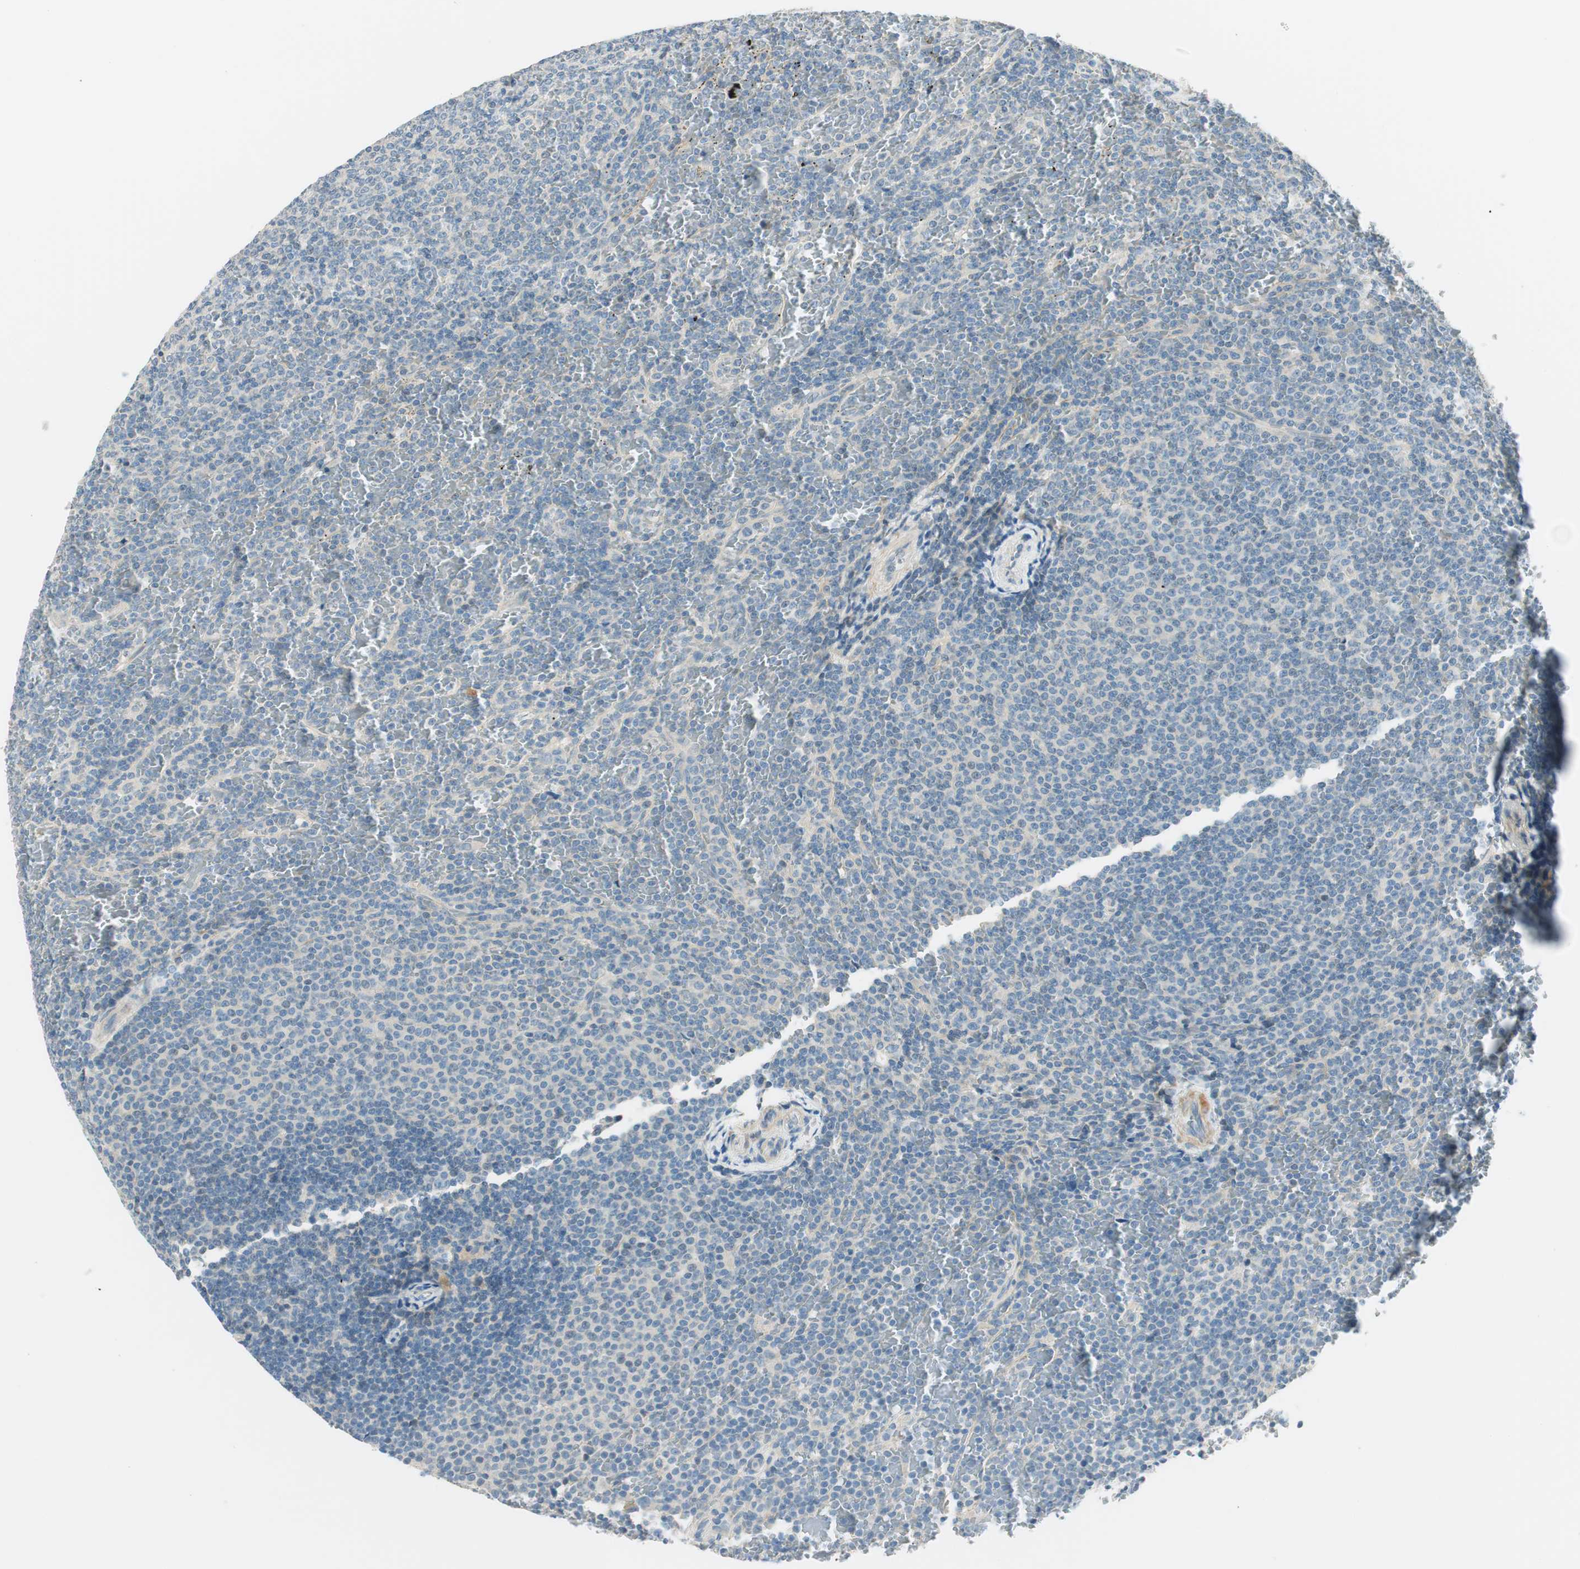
{"staining": {"intensity": "negative", "quantity": "none", "location": "none"}, "tissue": "lymphoma", "cell_type": "Tumor cells", "image_type": "cancer", "snomed": [{"axis": "morphology", "description": "Malignant lymphoma, non-Hodgkin's type, Low grade"}, {"axis": "topography", "description": "Spleen"}], "caption": "This is a micrograph of immunohistochemistry staining of low-grade malignant lymphoma, non-Hodgkin's type, which shows no expression in tumor cells. (DAB (3,3'-diaminobenzidine) immunohistochemistry (IHC), high magnification).", "gene": "TACR3", "patient": {"sex": "female", "age": 77}}